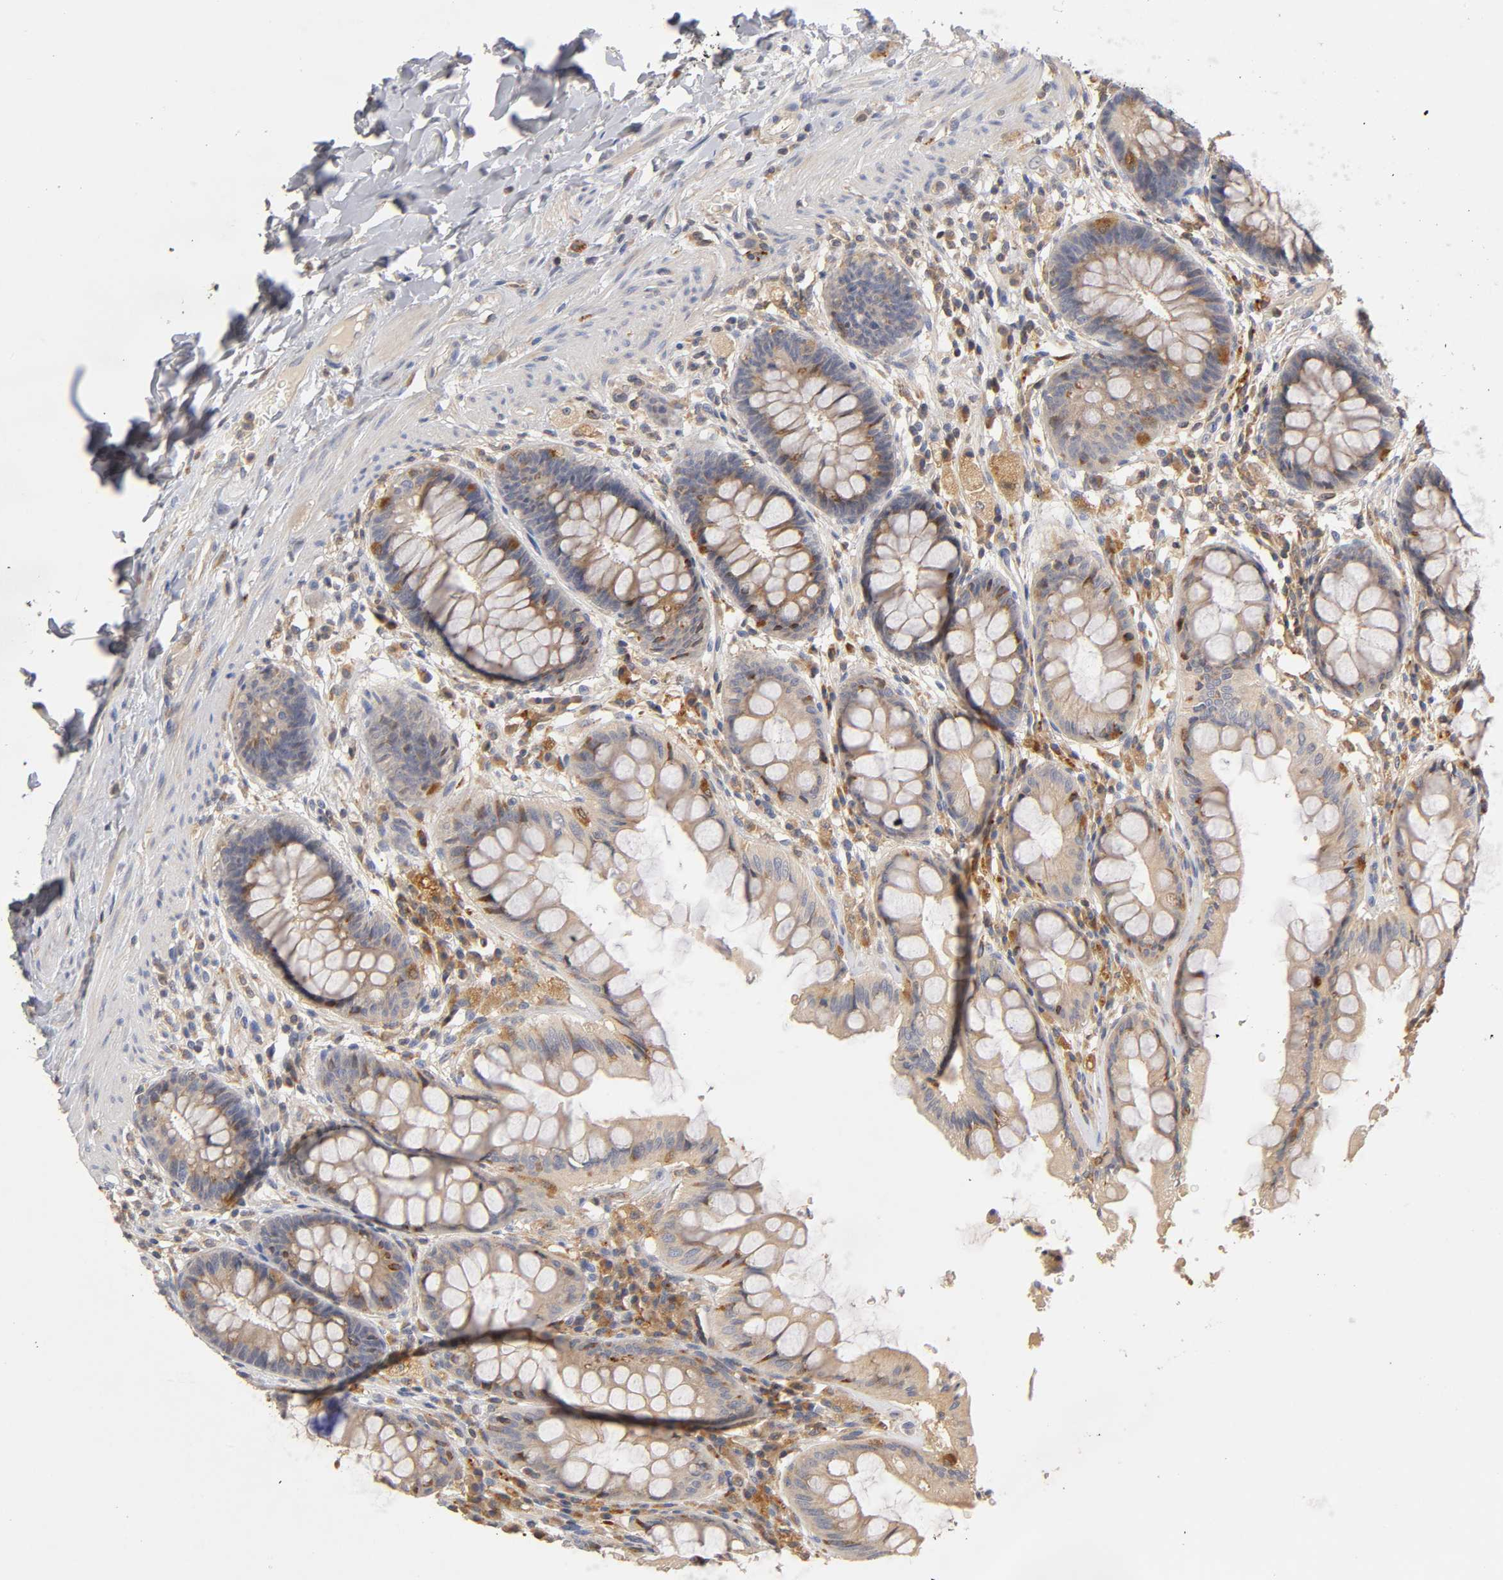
{"staining": {"intensity": "moderate", "quantity": "25%-75%", "location": "cytoplasmic/membranous"}, "tissue": "rectum", "cell_type": "Glandular cells", "image_type": "normal", "snomed": [{"axis": "morphology", "description": "Normal tissue, NOS"}, {"axis": "topography", "description": "Rectum"}], "caption": "Rectum stained with DAB (3,3'-diaminobenzidine) immunohistochemistry (IHC) exhibits medium levels of moderate cytoplasmic/membranous expression in about 25%-75% of glandular cells. Ihc stains the protein in brown and the nuclei are stained blue.", "gene": "RHOA", "patient": {"sex": "female", "age": 46}}